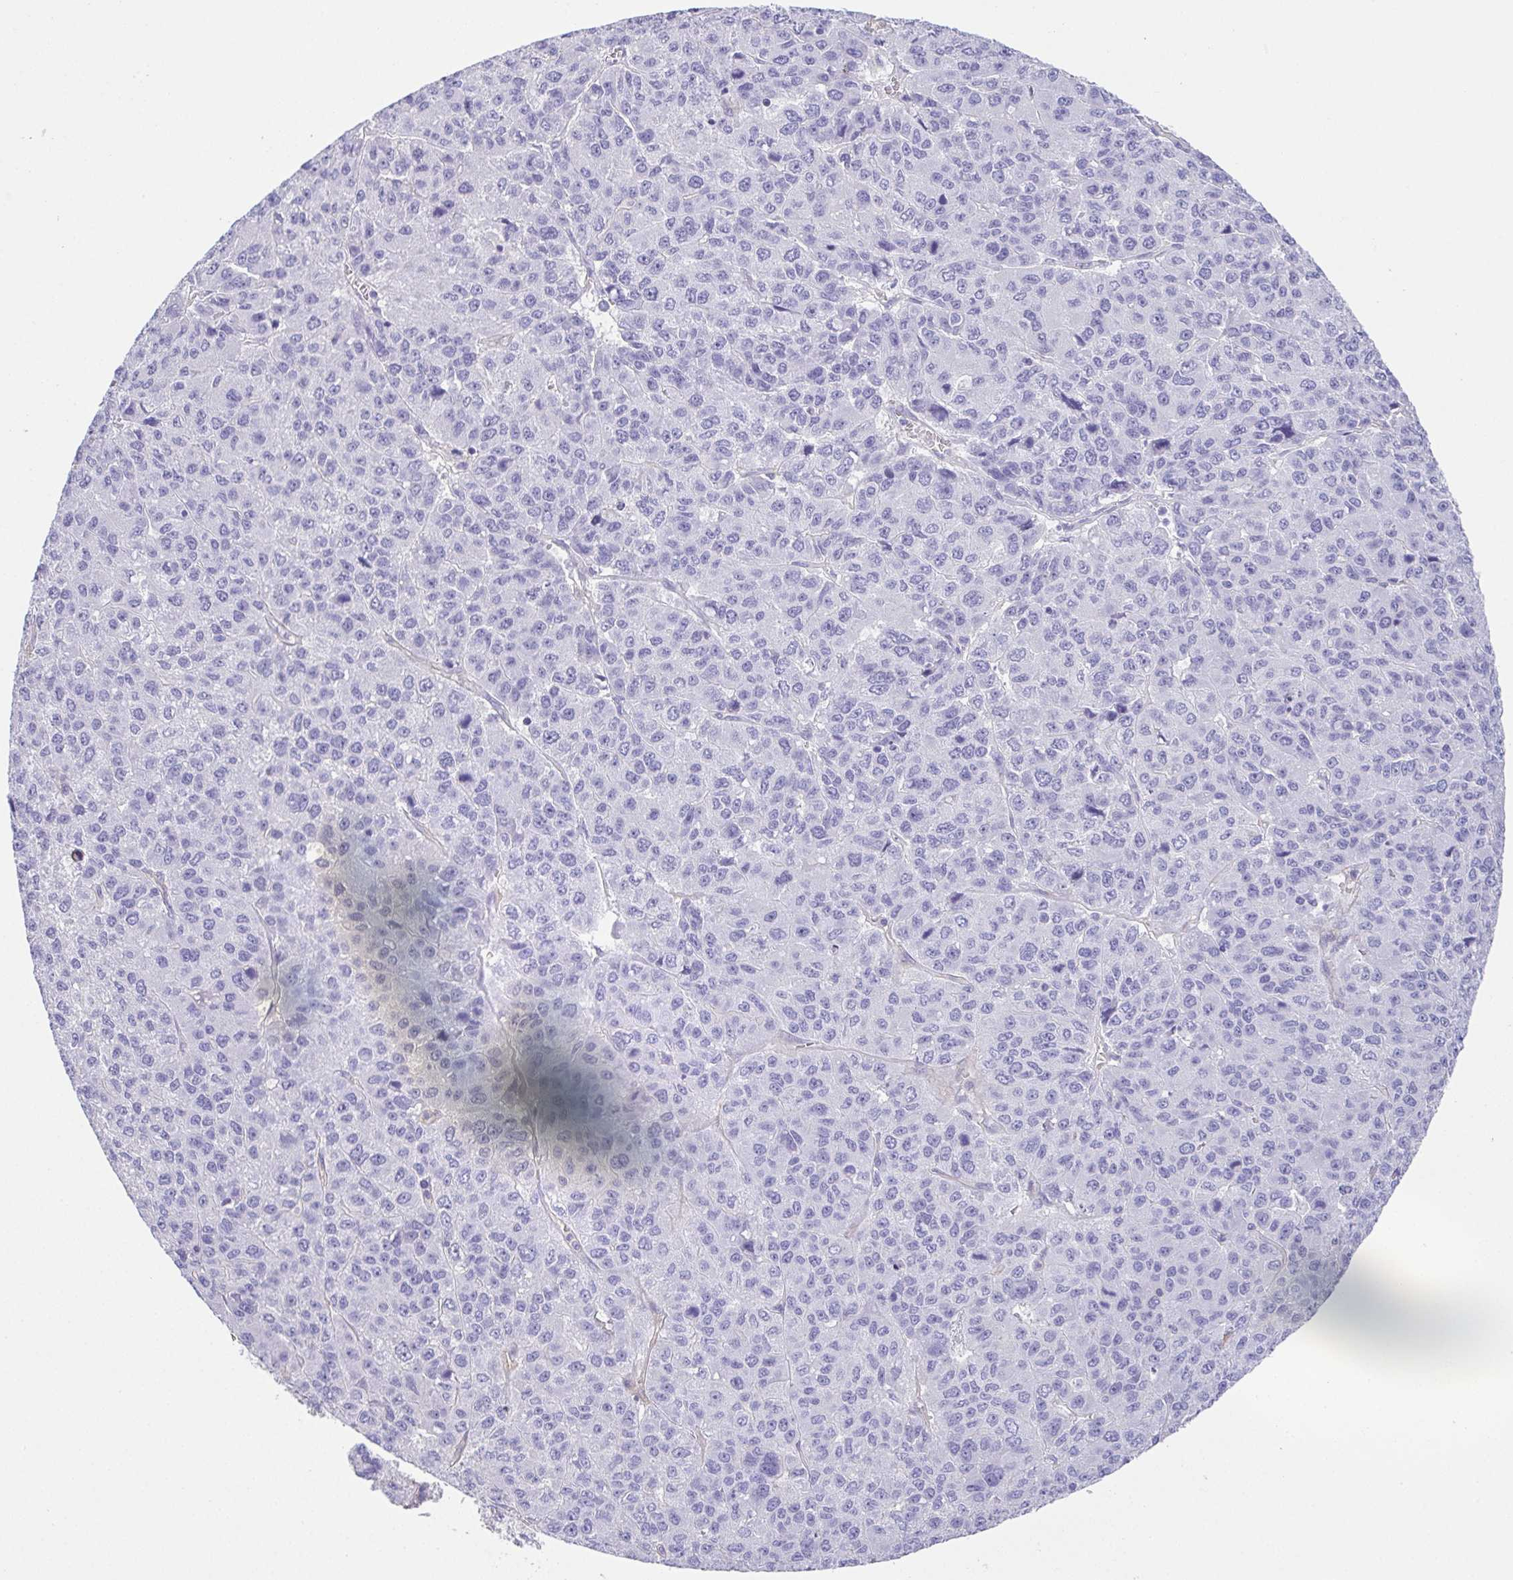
{"staining": {"intensity": "negative", "quantity": "none", "location": "none"}, "tissue": "liver cancer", "cell_type": "Tumor cells", "image_type": "cancer", "snomed": [{"axis": "morphology", "description": "Carcinoma, Hepatocellular, NOS"}, {"axis": "topography", "description": "Liver"}], "caption": "Tumor cells show no significant expression in liver cancer. (DAB (3,3'-diaminobenzidine) immunohistochemistry visualized using brightfield microscopy, high magnification).", "gene": "MYL6", "patient": {"sex": "male", "age": 69}}